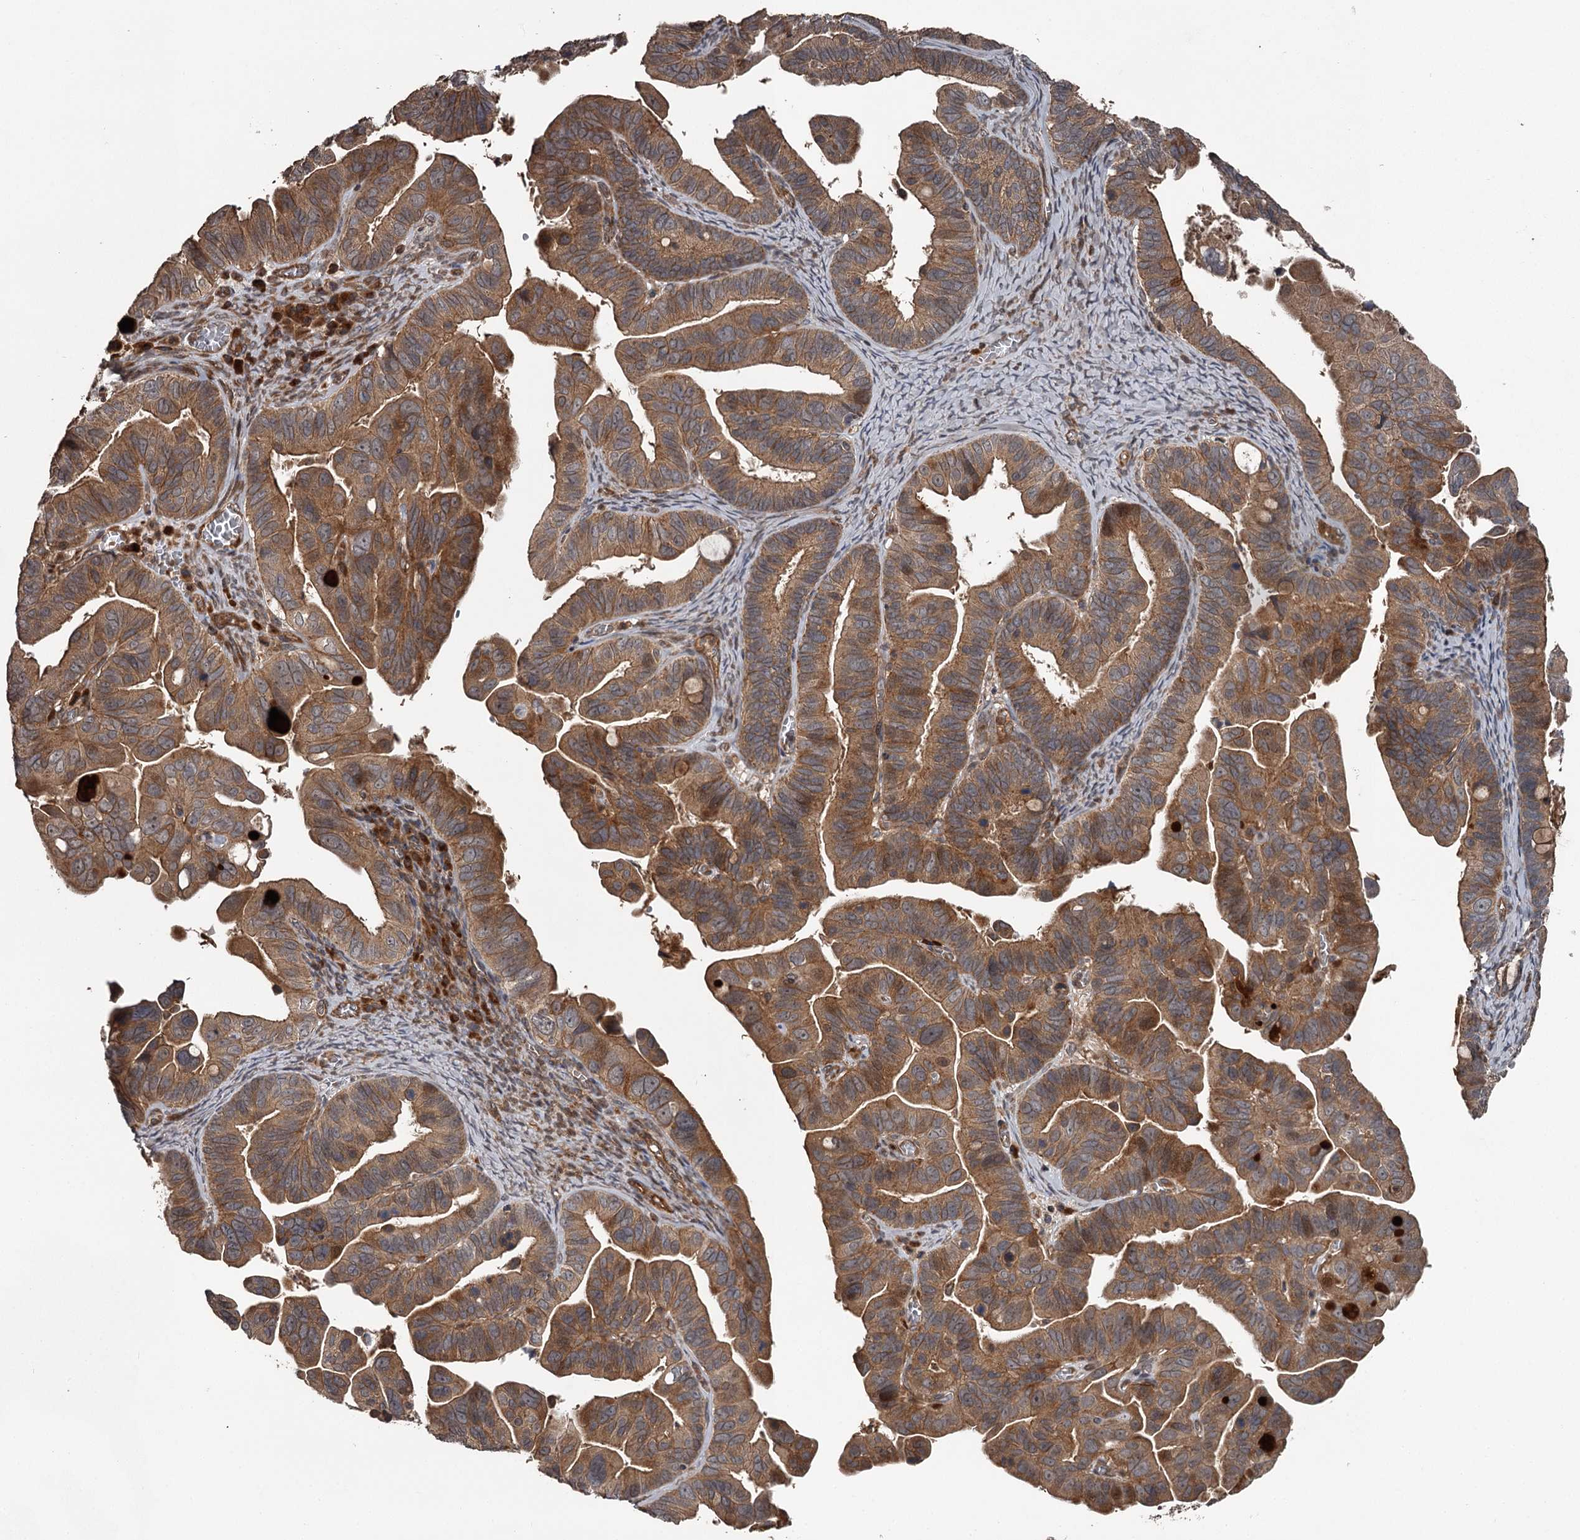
{"staining": {"intensity": "strong", "quantity": ">75%", "location": "cytoplasmic/membranous"}, "tissue": "ovarian cancer", "cell_type": "Tumor cells", "image_type": "cancer", "snomed": [{"axis": "morphology", "description": "Cystadenocarcinoma, serous, NOS"}, {"axis": "topography", "description": "Ovary"}], "caption": "Human ovarian cancer stained with a brown dye shows strong cytoplasmic/membranous positive staining in approximately >75% of tumor cells.", "gene": "RAB21", "patient": {"sex": "female", "age": 56}}